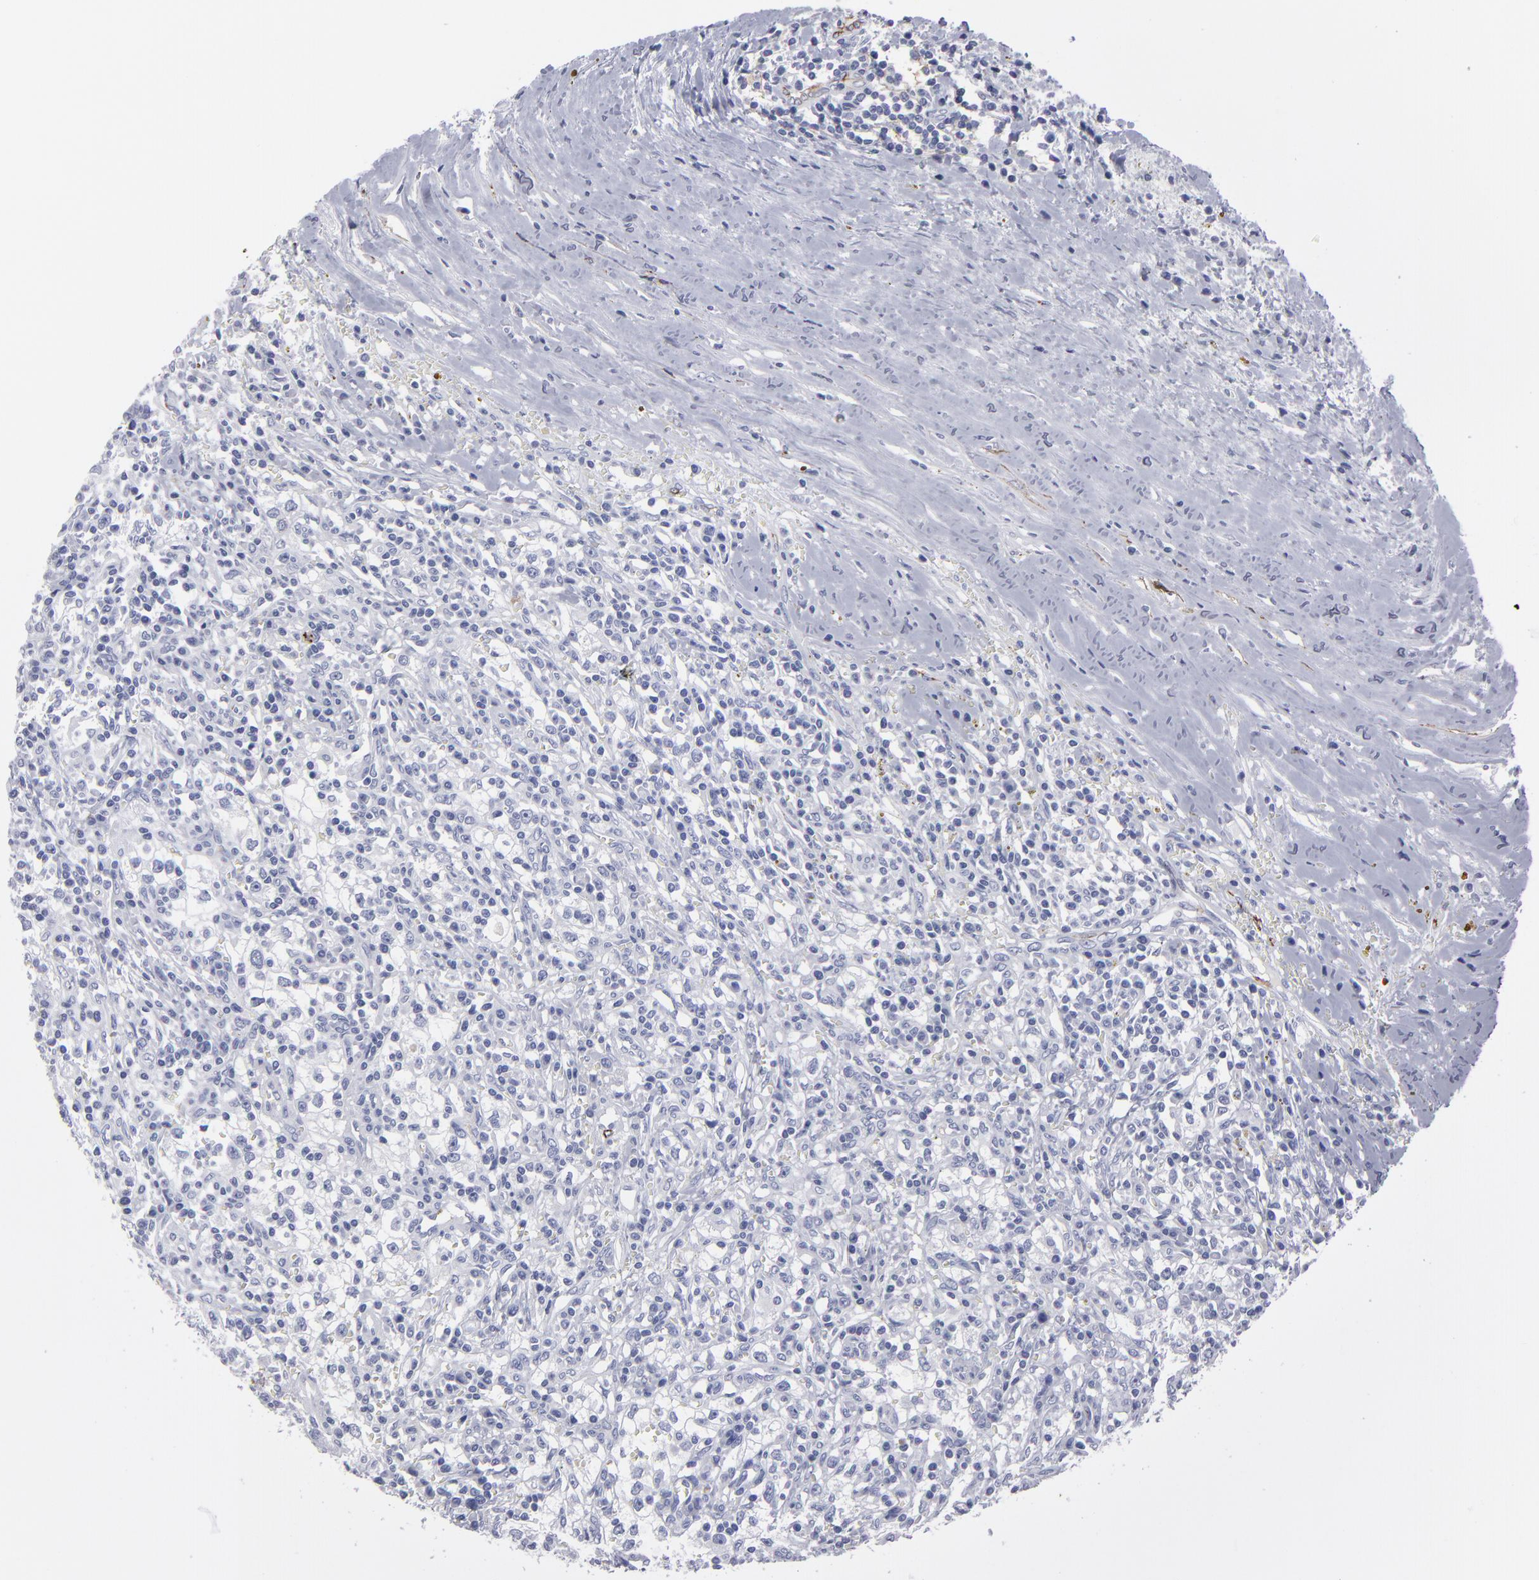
{"staining": {"intensity": "negative", "quantity": "none", "location": "none"}, "tissue": "renal cancer", "cell_type": "Tumor cells", "image_type": "cancer", "snomed": [{"axis": "morphology", "description": "Adenocarcinoma, NOS"}, {"axis": "topography", "description": "Kidney"}], "caption": "Tumor cells show no significant positivity in renal cancer.", "gene": "CADM3", "patient": {"sex": "male", "age": 82}}